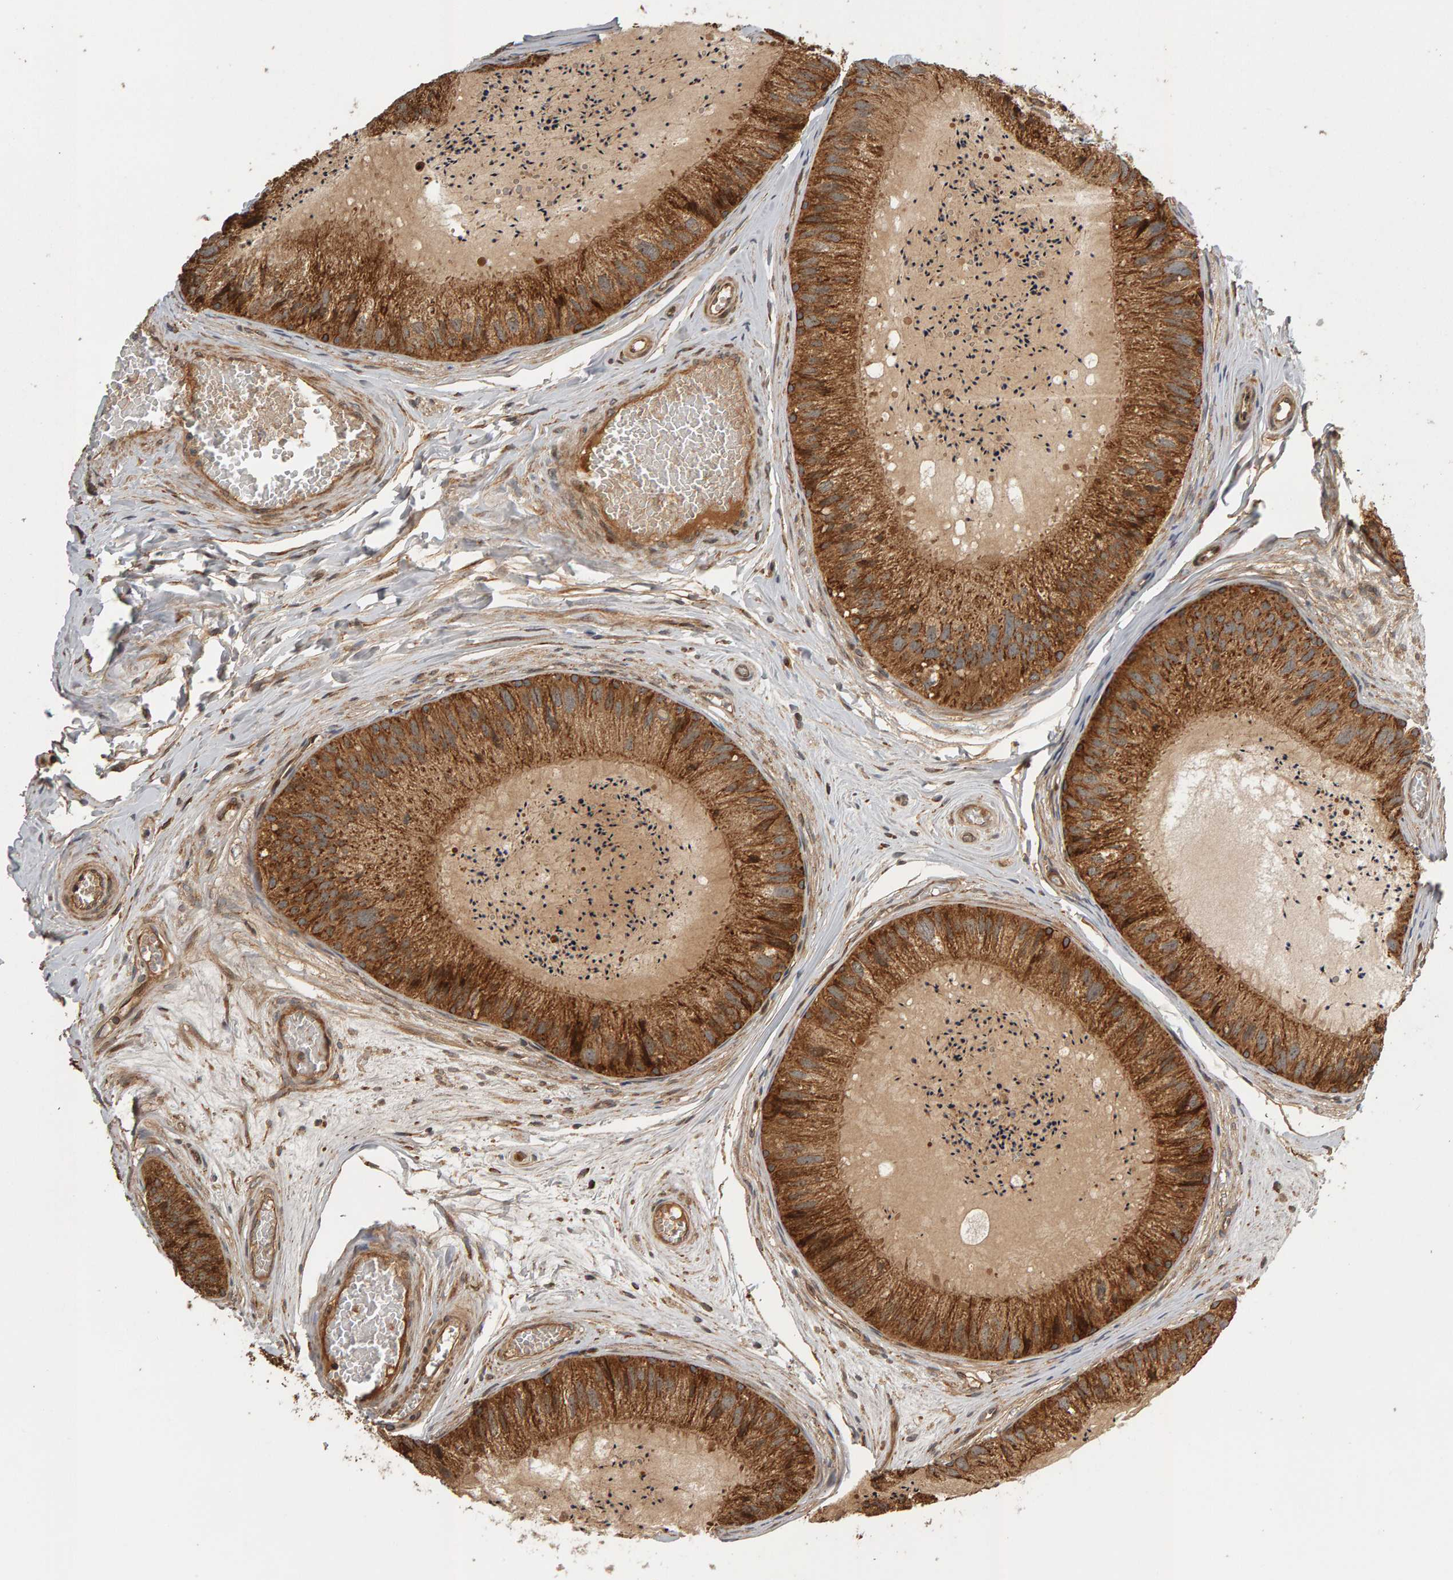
{"staining": {"intensity": "strong", "quantity": ">75%", "location": "cytoplasmic/membranous"}, "tissue": "epididymis", "cell_type": "Glandular cells", "image_type": "normal", "snomed": [{"axis": "morphology", "description": "Normal tissue, NOS"}, {"axis": "topography", "description": "Epididymis"}], "caption": "Immunohistochemistry histopathology image of benign epididymis: human epididymis stained using IHC exhibits high levels of strong protein expression localized specifically in the cytoplasmic/membranous of glandular cells, appearing as a cytoplasmic/membranous brown color.", "gene": "ZFAND1", "patient": {"sex": "male", "age": 31}}